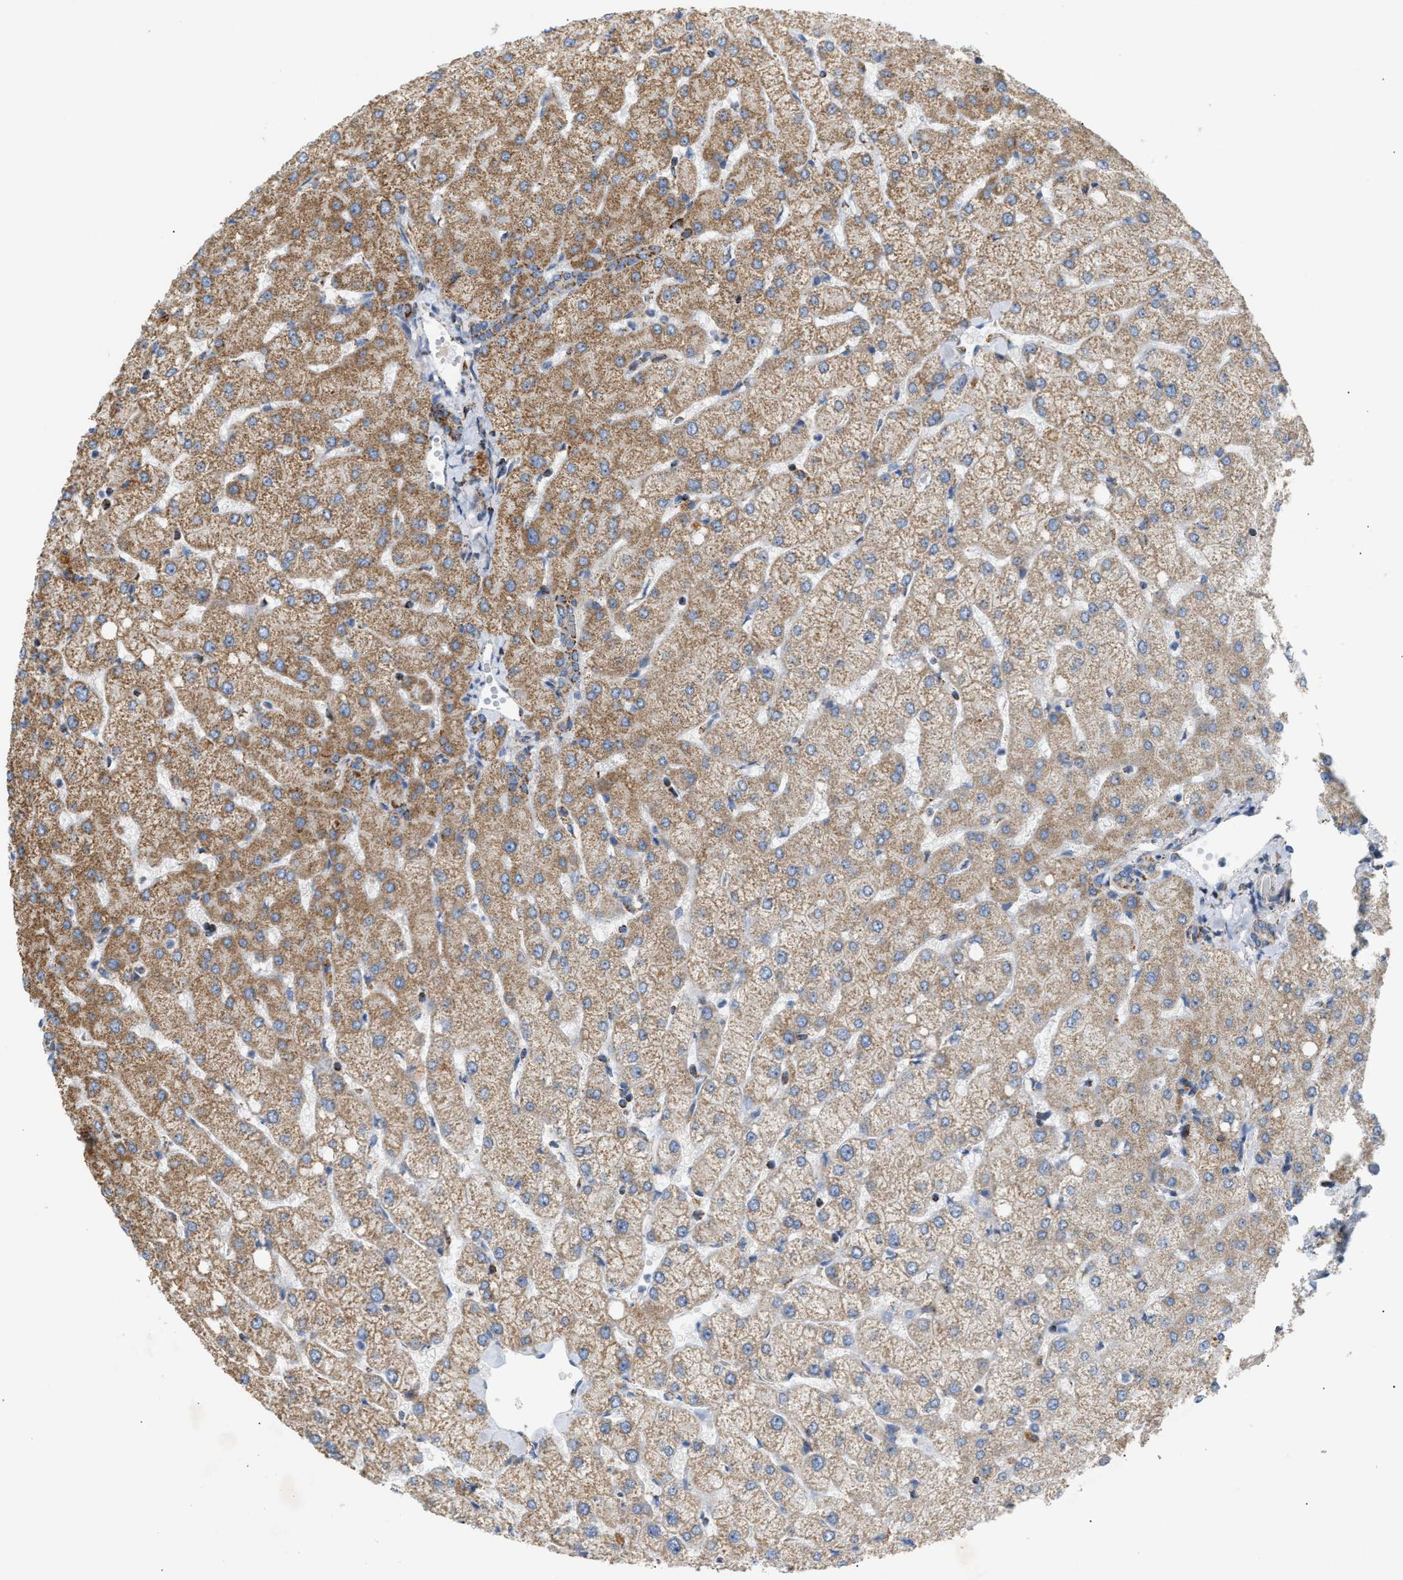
{"staining": {"intensity": "moderate", "quantity": ">75%", "location": "cytoplasmic/membranous"}, "tissue": "liver", "cell_type": "Cholangiocytes", "image_type": "normal", "snomed": [{"axis": "morphology", "description": "Normal tissue, NOS"}, {"axis": "topography", "description": "Liver"}], "caption": "Immunohistochemical staining of normal liver reveals medium levels of moderate cytoplasmic/membranous positivity in approximately >75% of cholangiocytes. (Stains: DAB in brown, nuclei in blue, Microscopy: brightfield microscopy at high magnification).", "gene": "OGDH", "patient": {"sex": "female", "age": 54}}